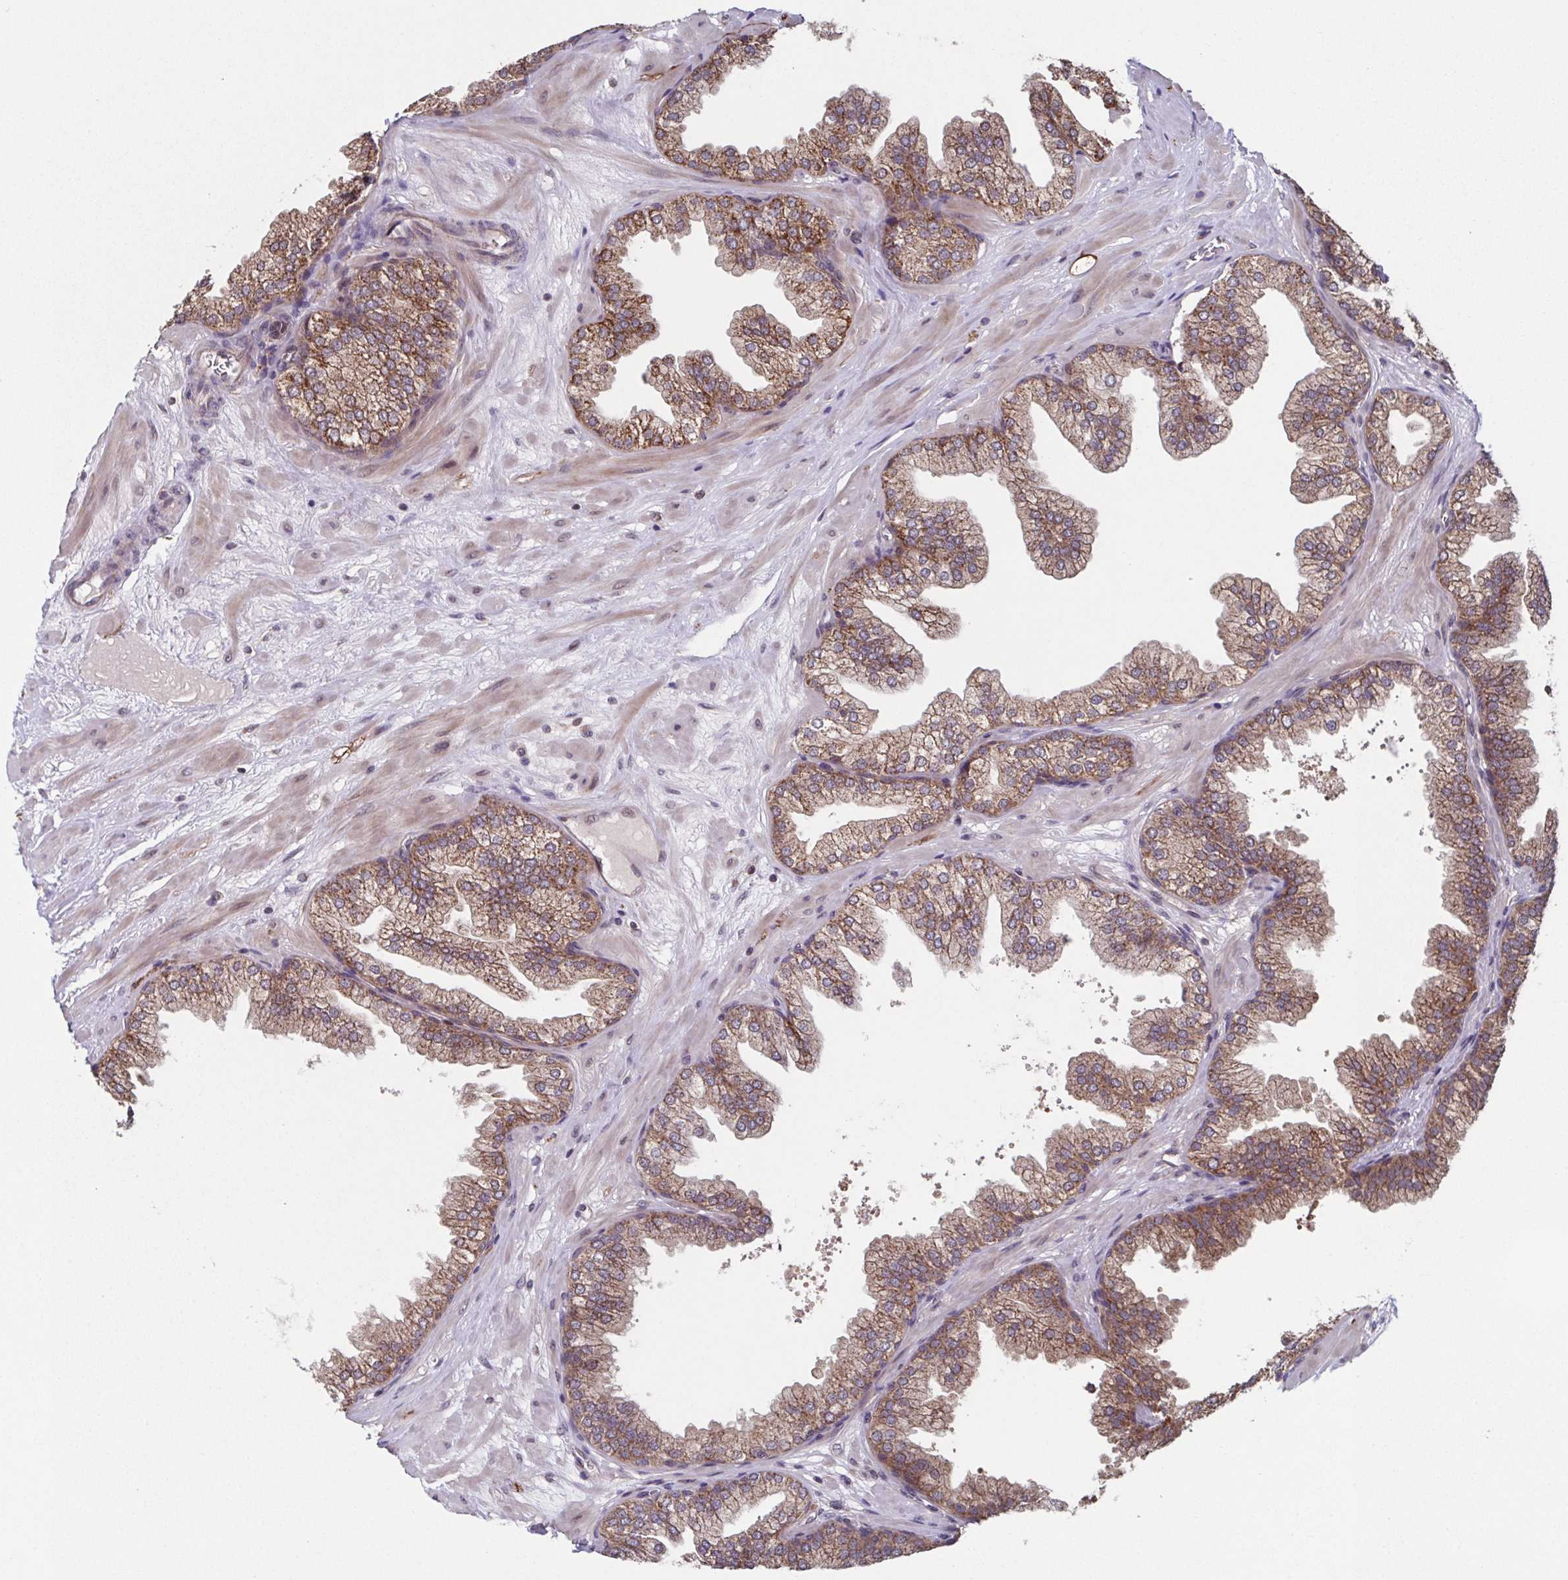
{"staining": {"intensity": "moderate", "quantity": ">75%", "location": "cytoplasmic/membranous"}, "tissue": "prostate", "cell_type": "Glandular cells", "image_type": "normal", "snomed": [{"axis": "morphology", "description": "Normal tissue, NOS"}, {"axis": "topography", "description": "Prostate"}], "caption": "Immunohistochemical staining of benign human prostate exhibits >75% levels of moderate cytoplasmic/membranous protein expression in about >75% of glandular cells.", "gene": "TTC19", "patient": {"sex": "male", "age": 37}}